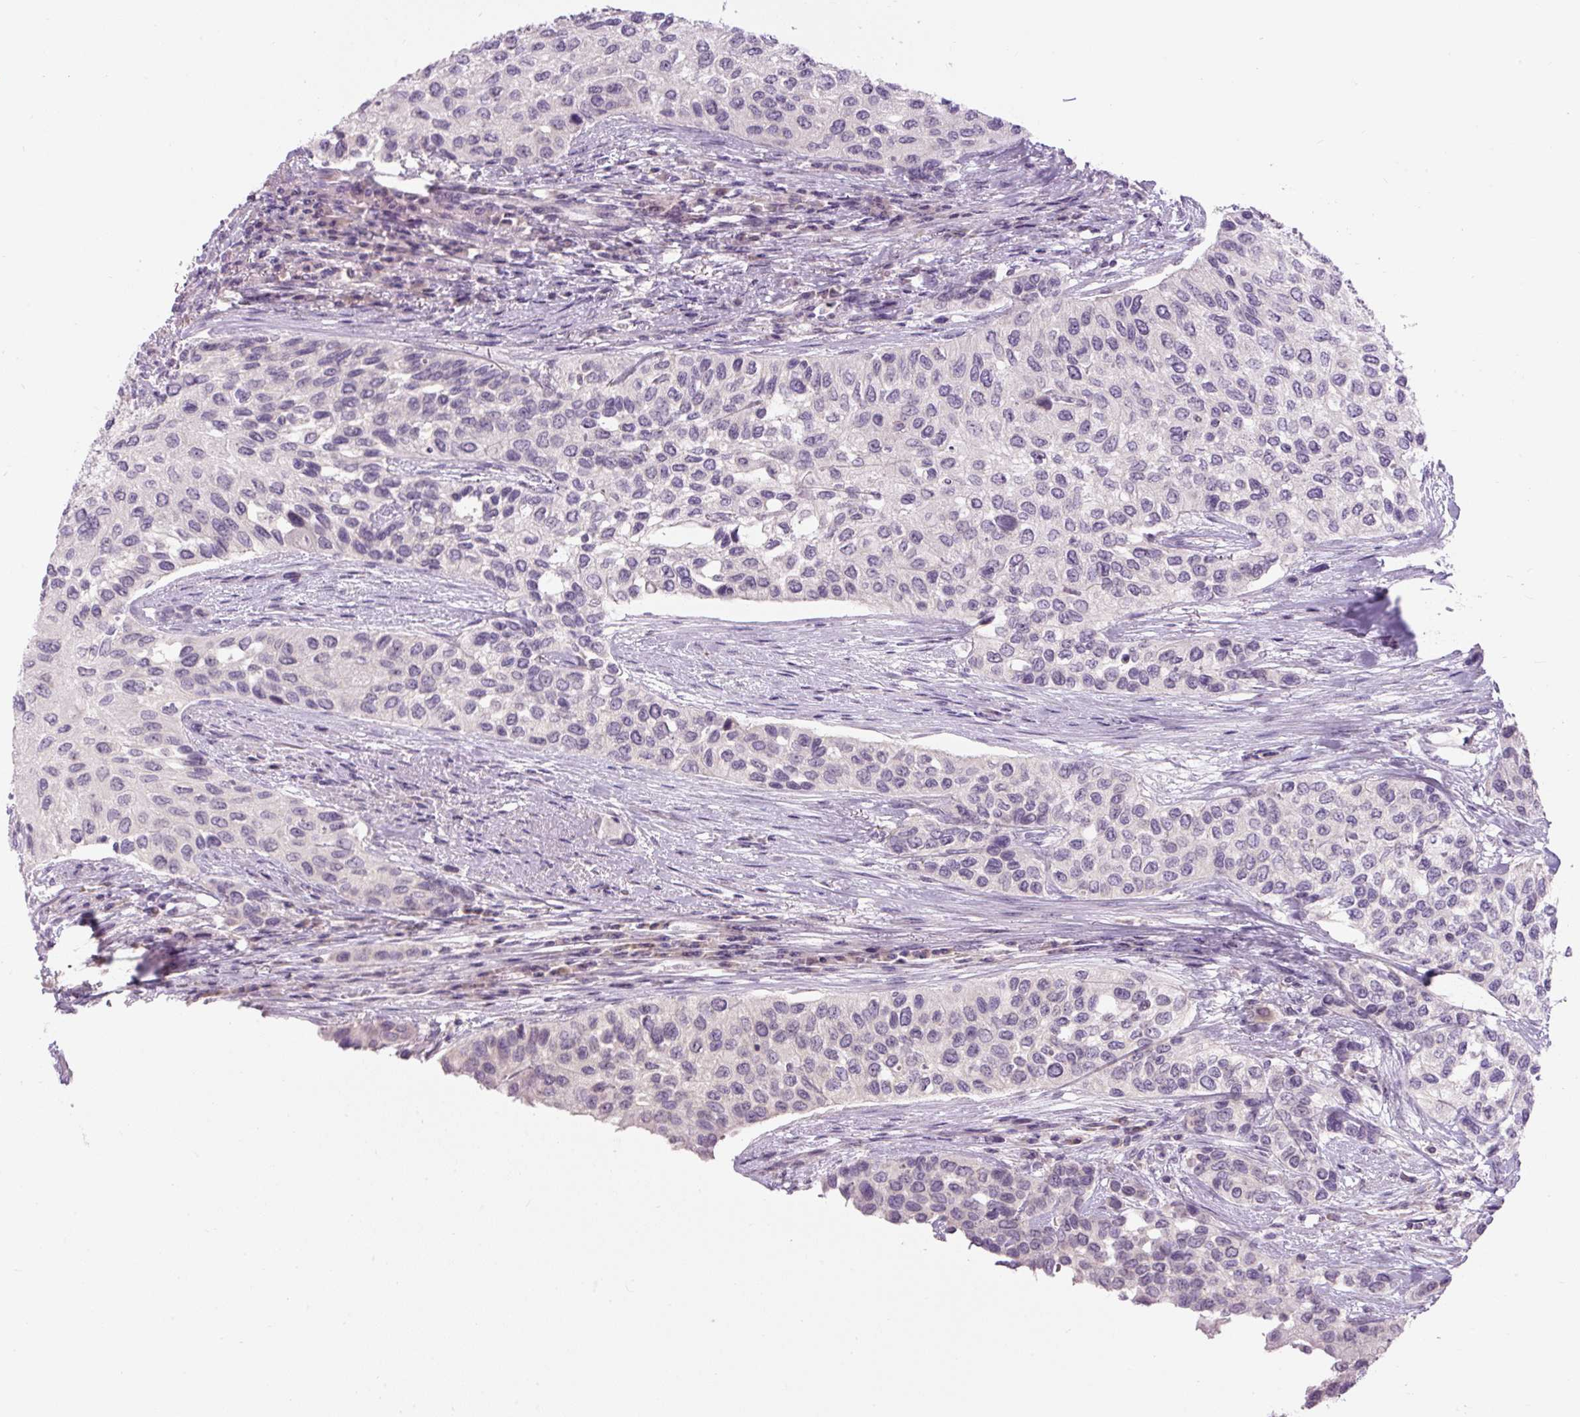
{"staining": {"intensity": "negative", "quantity": "none", "location": "none"}, "tissue": "urothelial cancer", "cell_type": "Tumor cells", "image_type": "cancer", "snomed": [{"axis": "morphology", "description": "Normal tissue, NOS"}, {"axis": "morphology", "description": "Urothelial carcinoma, High grade"}, {"axis": "topography", "description": "Vascular tissue"}, {"axis": "topography", "description": "Urinary bladder"}], "caption": "Immunohistochemical staining of urothelial carcinoma (high-grade) displays no significant expression in tumor cells. (Brightfield microscopy of DAB immunohistochemistry at high magnification).", "gene": "FABP7", "patient": {"sex": "female", "age": 56}}